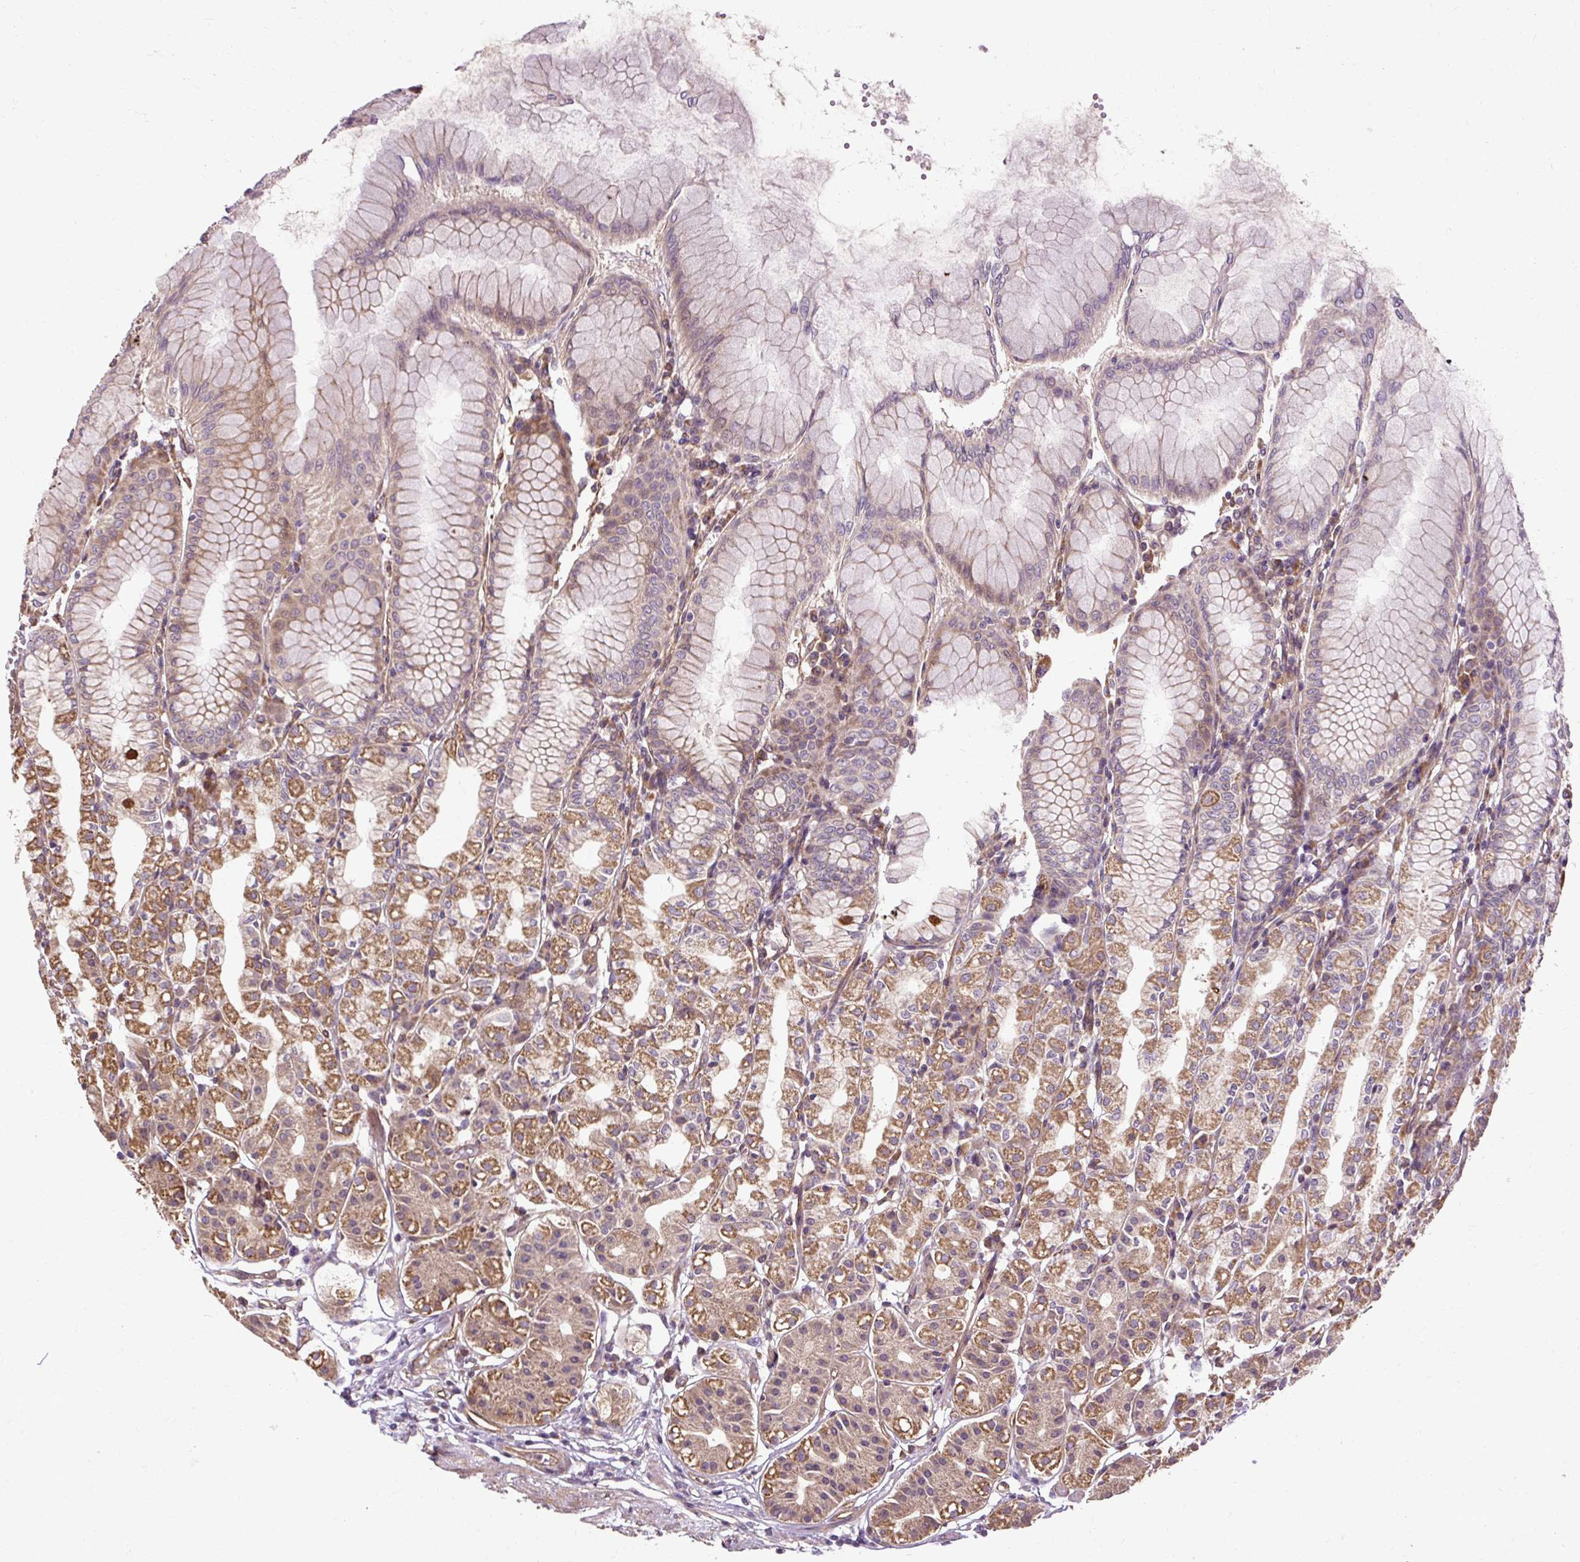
{"staining": {"intensity": "moderate", "quantity": ">75%", "location": "cytoplasmic/membranous"}, "tissue": "stomach", "cell_type": "Glandular cells", "image_type": "normal", "snomed": [{"axis": "morphology", "description": "Normal tissue, NOS"}, {"axis": "topography", "description": "Stomach"}], "caption": "Human stomach stained for a protein (brown) reveals moderate cytoplasmic/membranous positive staining in approximately >75% of glandular cells.", "gene": "FLRT1", "patient": {"sex": "female", "age": 57}}